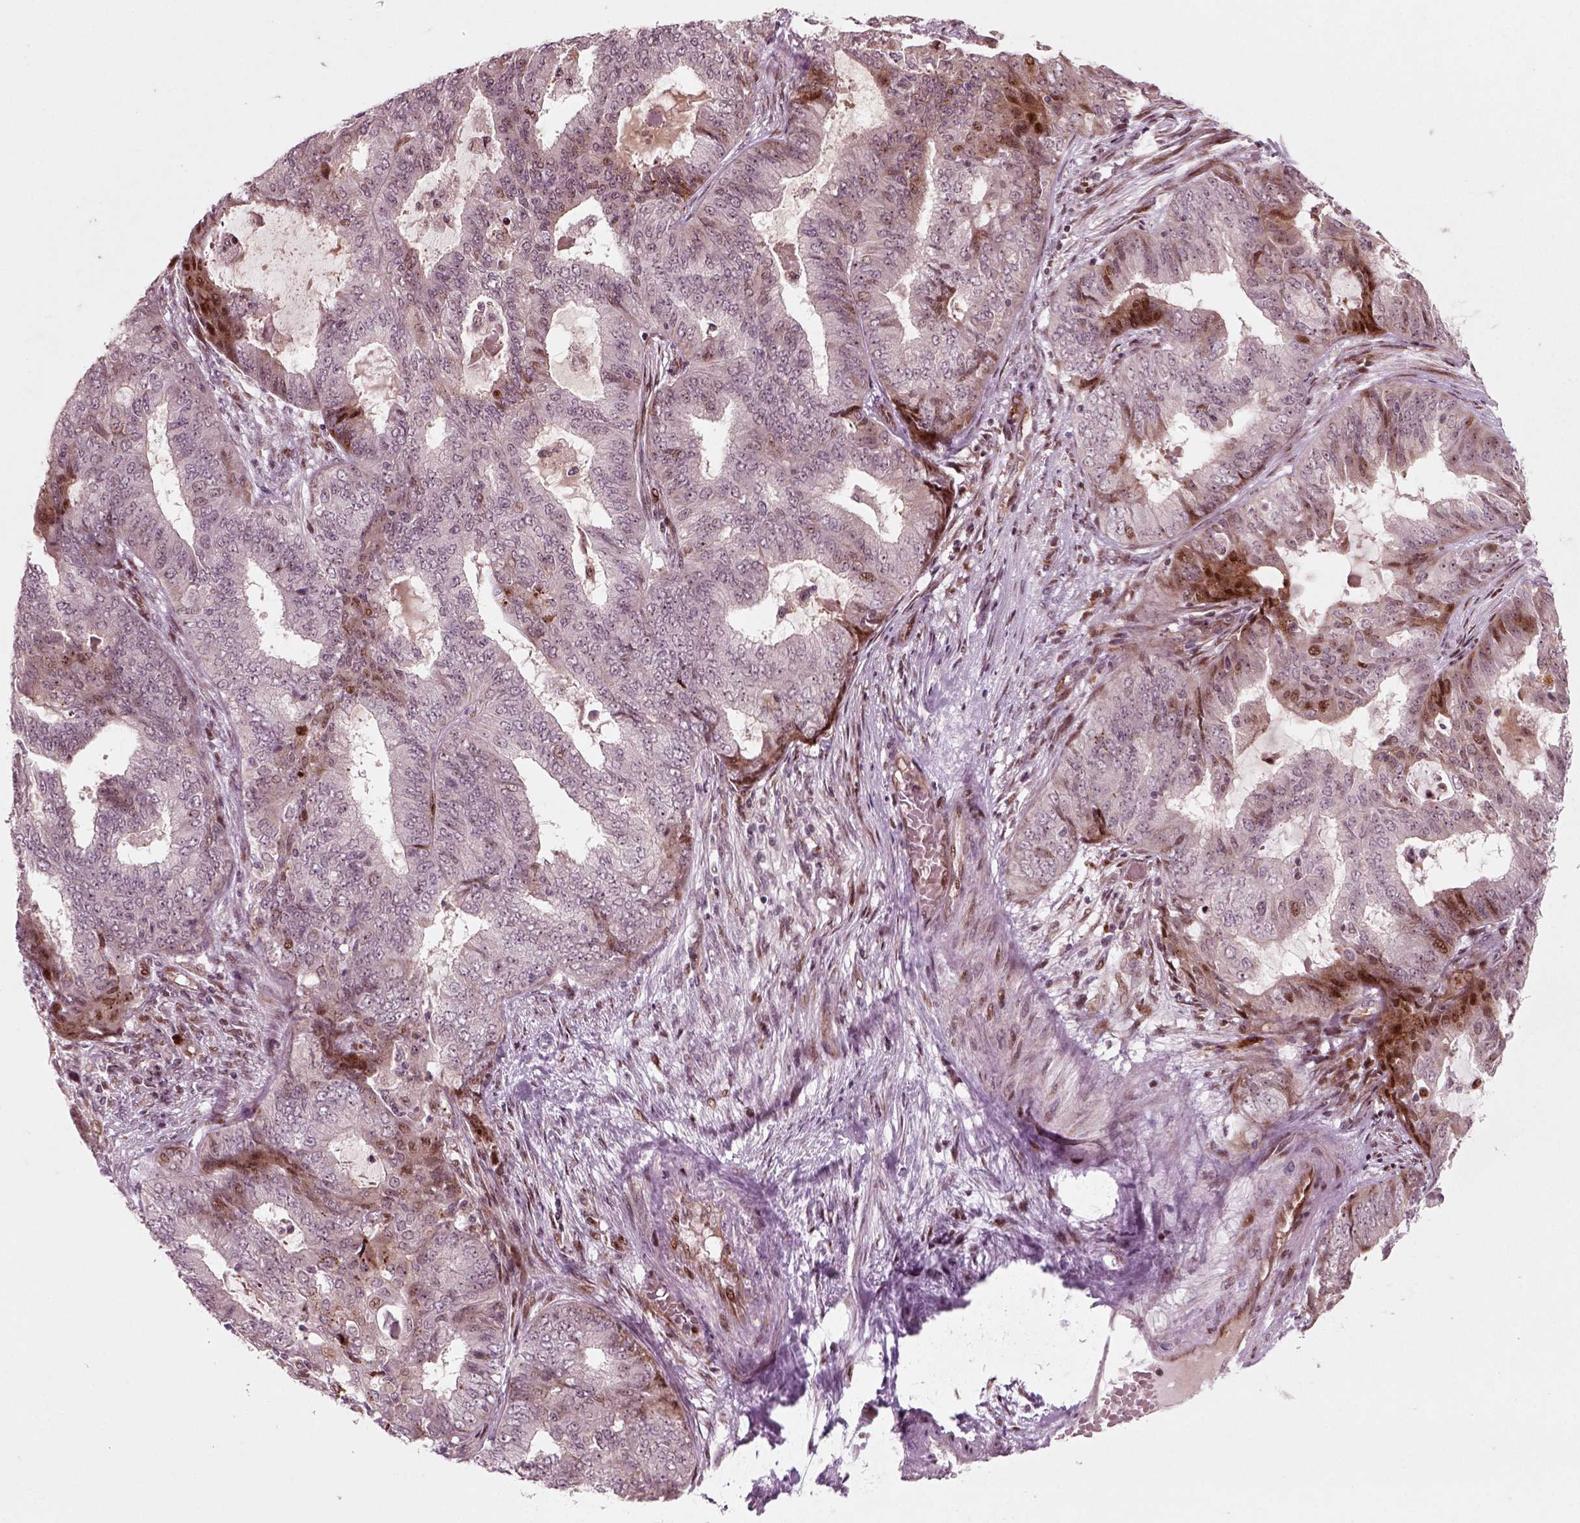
{"staining": {"intensity": "moderate", "quantity": "<25%", "location": "nuclear"}, "tissue": "endometrial cancer", "cell_type": "Tumor cells", "image_type": "cancer", "snomed": [{"axis": "morphology", "description": "Adenocarcinoma, NOS"}, {"axis": "topography", "description": "Endometrium"}], "caption": "This micrograph reveals endometrial adenocarcinoma stained with immunohistochemistry (IHC) to label a protein in brown. The nuclear of tumor cells show moderate positivity for the protein. Nuclei are counter-stained blue.", "gene": "CDC14A", "patient": {"sex": "female", "age": 62}}